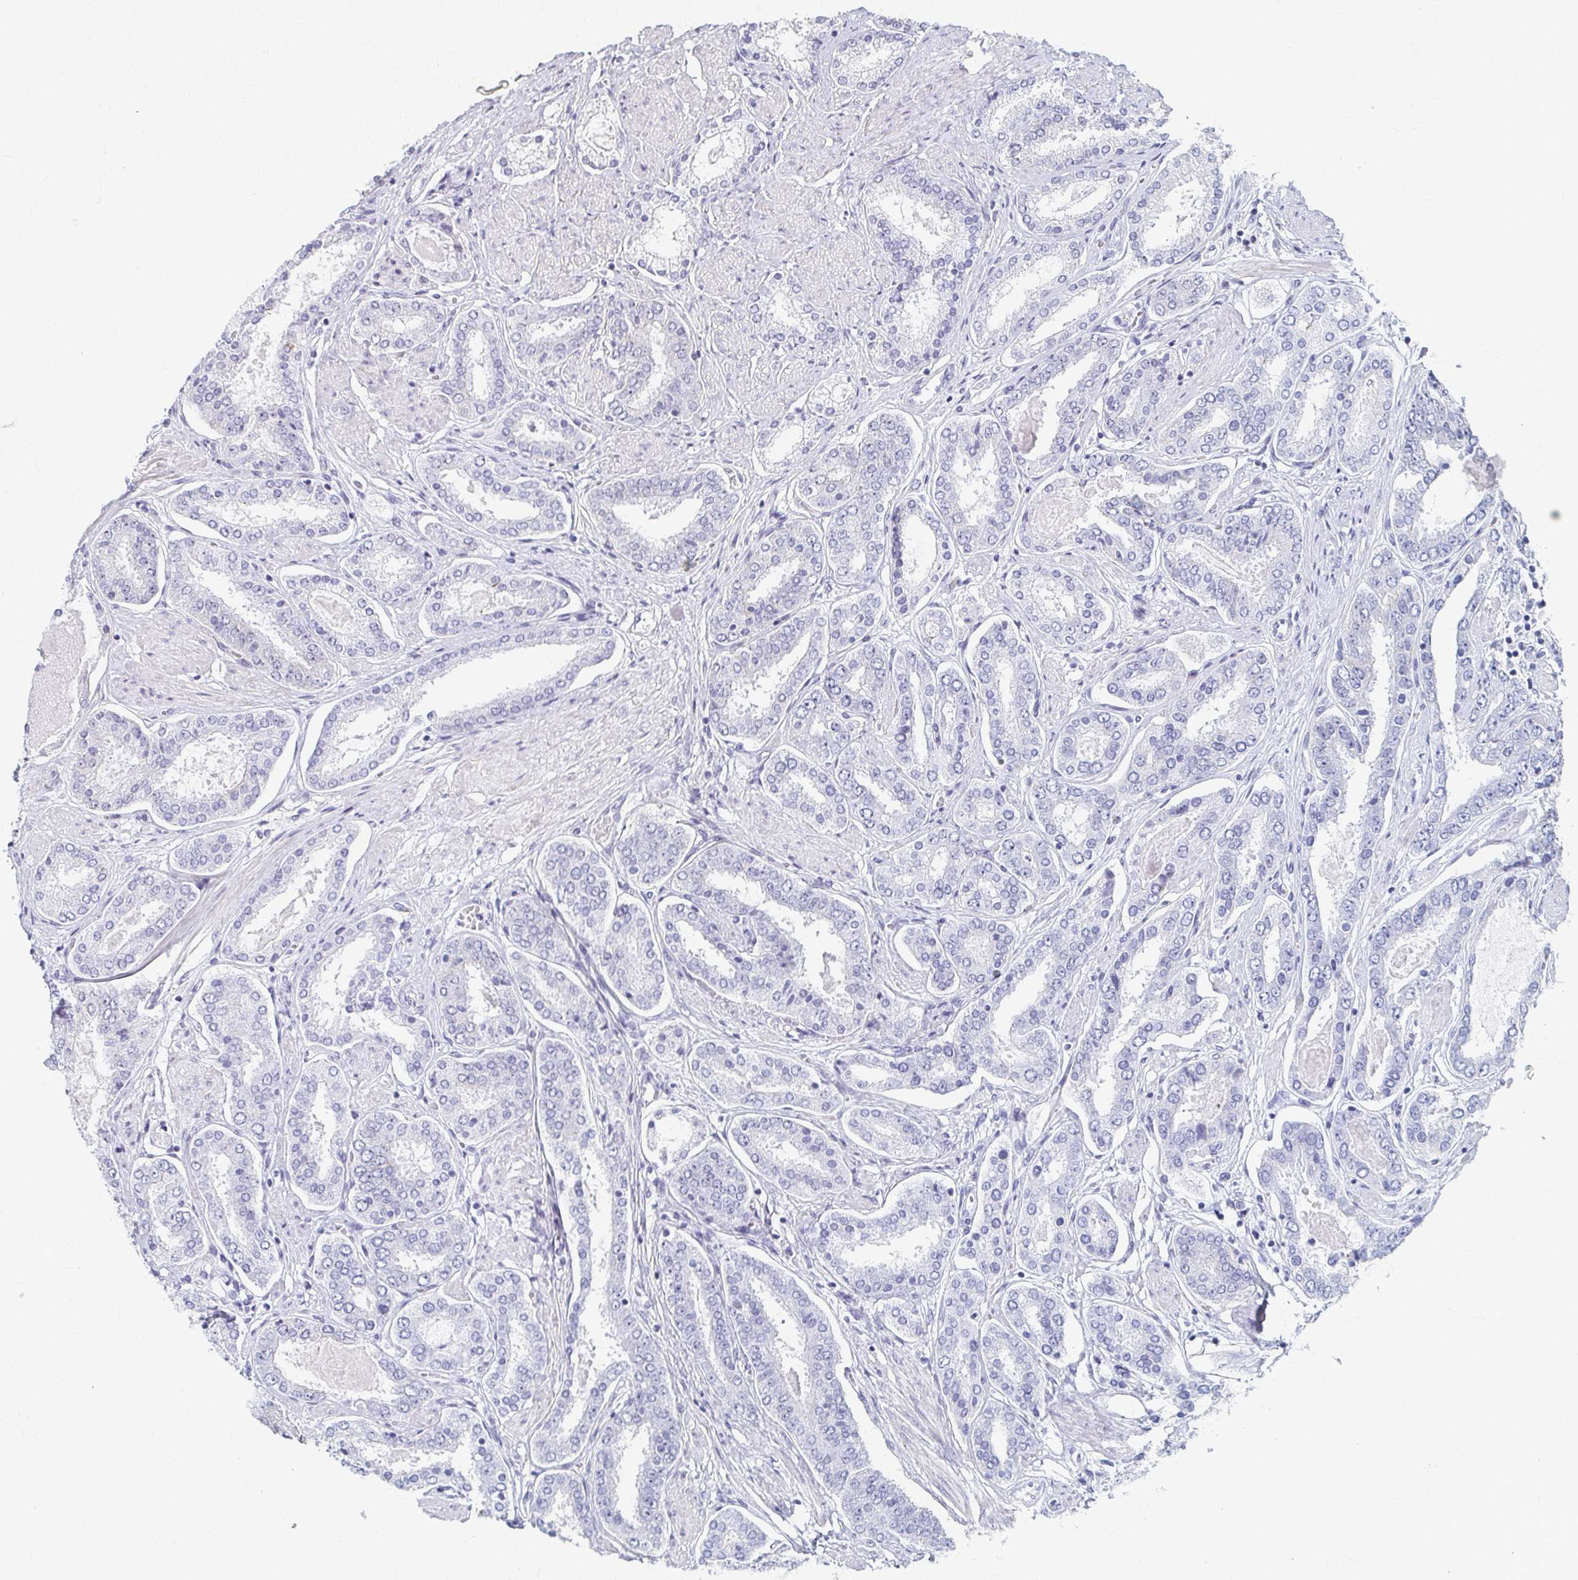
{"staining": {"intensity": "weak", "quantity": "<25%", "location": "nuclear"}, "tissue": "prostate cancer", "cell_type": "Tumor cells", "image_type": "cancer", "snomed": [{"axis": "morphology", "description": "Adenocarcinoma, High grade"}, {"axis": "topography", "description": "Prostate"}], "caption": "A micrograph of high-grade adenocarcinoma (prostate) stained for a protein displays no brown staining in tumor cells.", "gene": "PES1", "patient": {"sex": "male", "age": 63}}